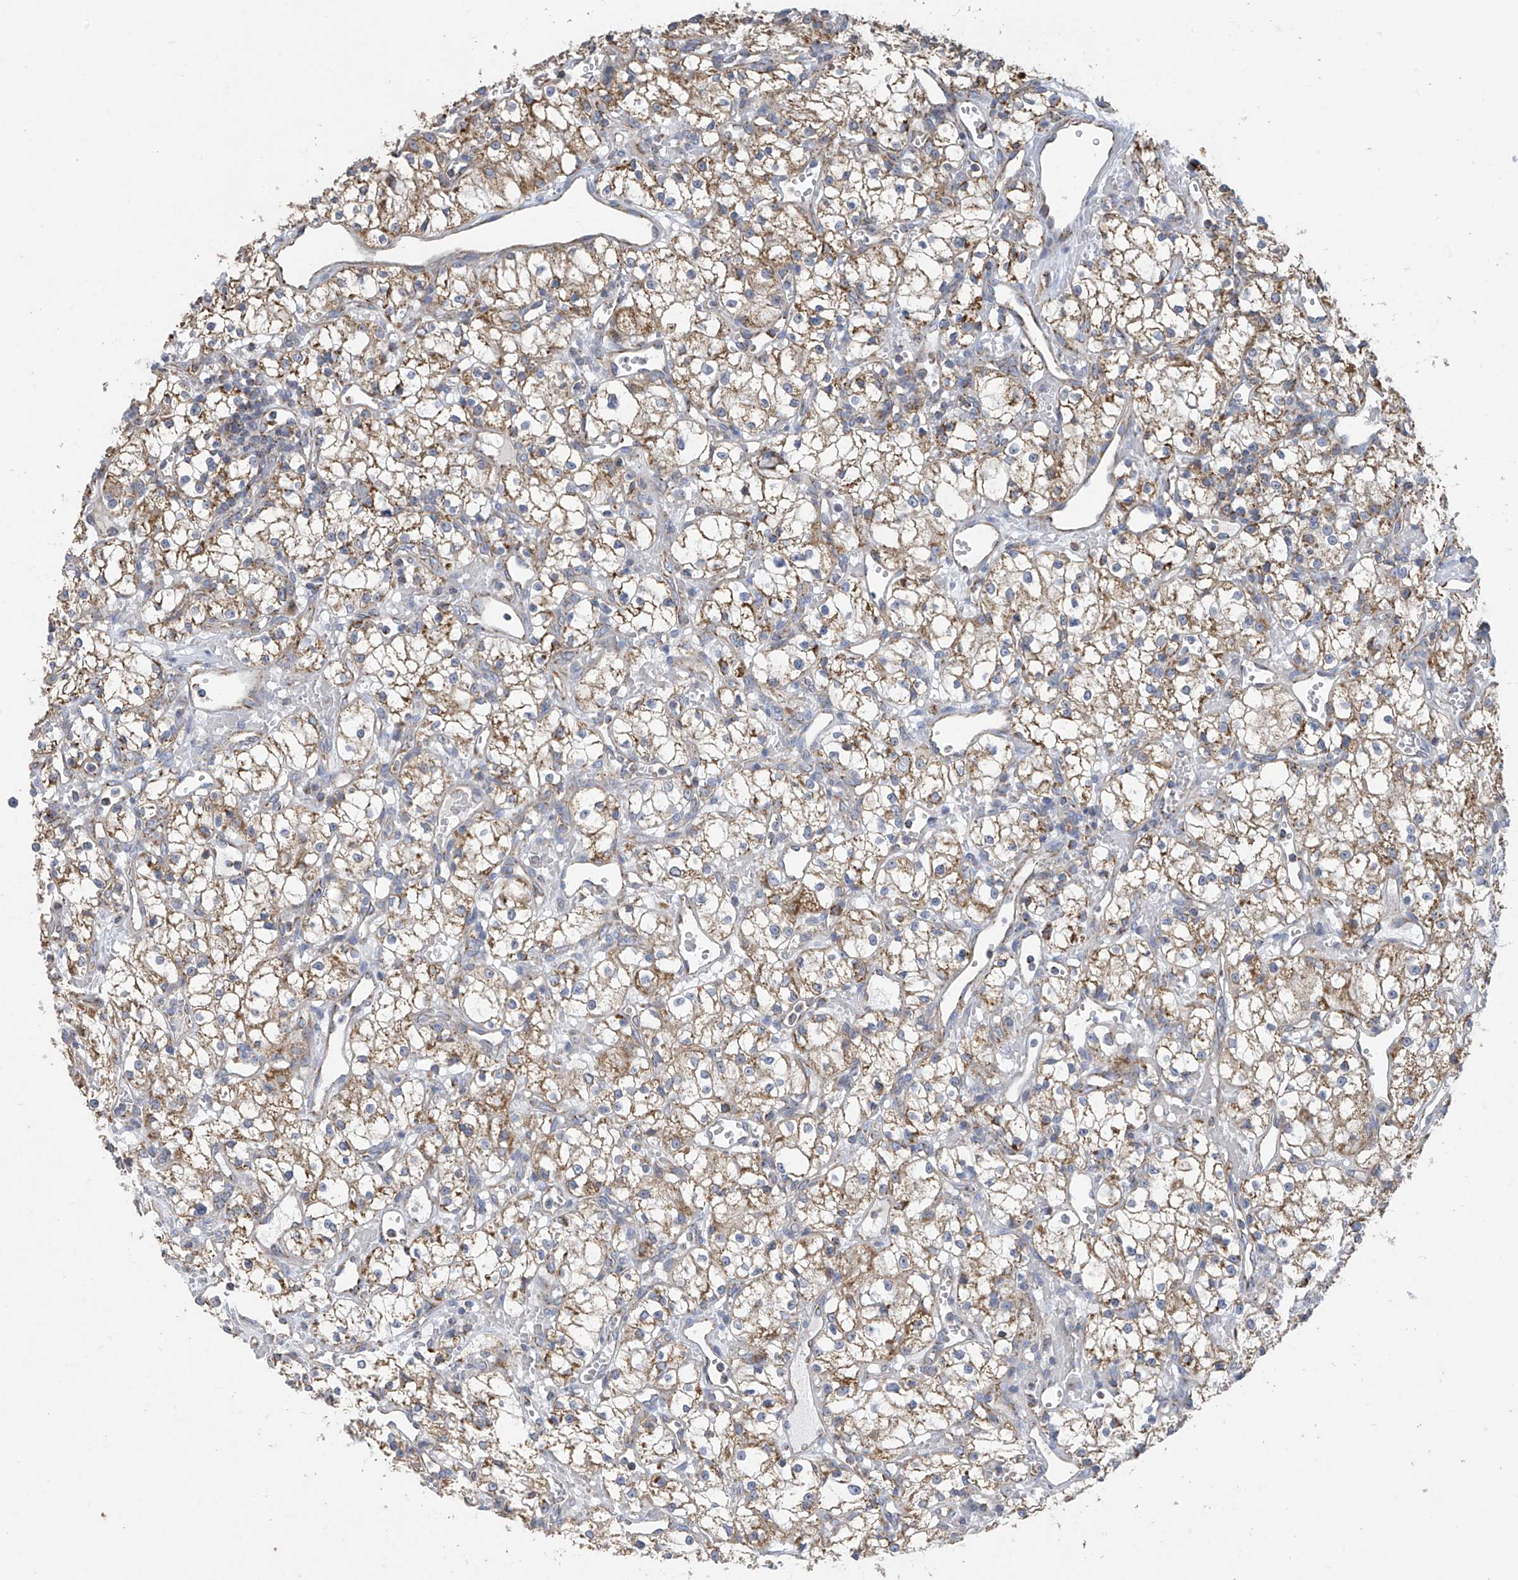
{"staining": {"intensity": "moderate", "quantity": ">75%", "location": "cytoplasmic/membranous"}, "tissue": "renal cancer", "cell_type": "Tumor cells", "image_type": "cancer", "snomed": [{"axis": "morphology", "description": "Adenocarcinoma, NOS"}, {"axis": "topography", "description": "Kidney"}], "caption": "Moderate cytoplasmic/membranous protein expression is present in approximately >75% of tumor cells in adenocarcinoma (renal). (IHC, brightfield microscopy, high magnification).", "gene": "PNPT1", "patient": {"sex": "male", "age": 59}}